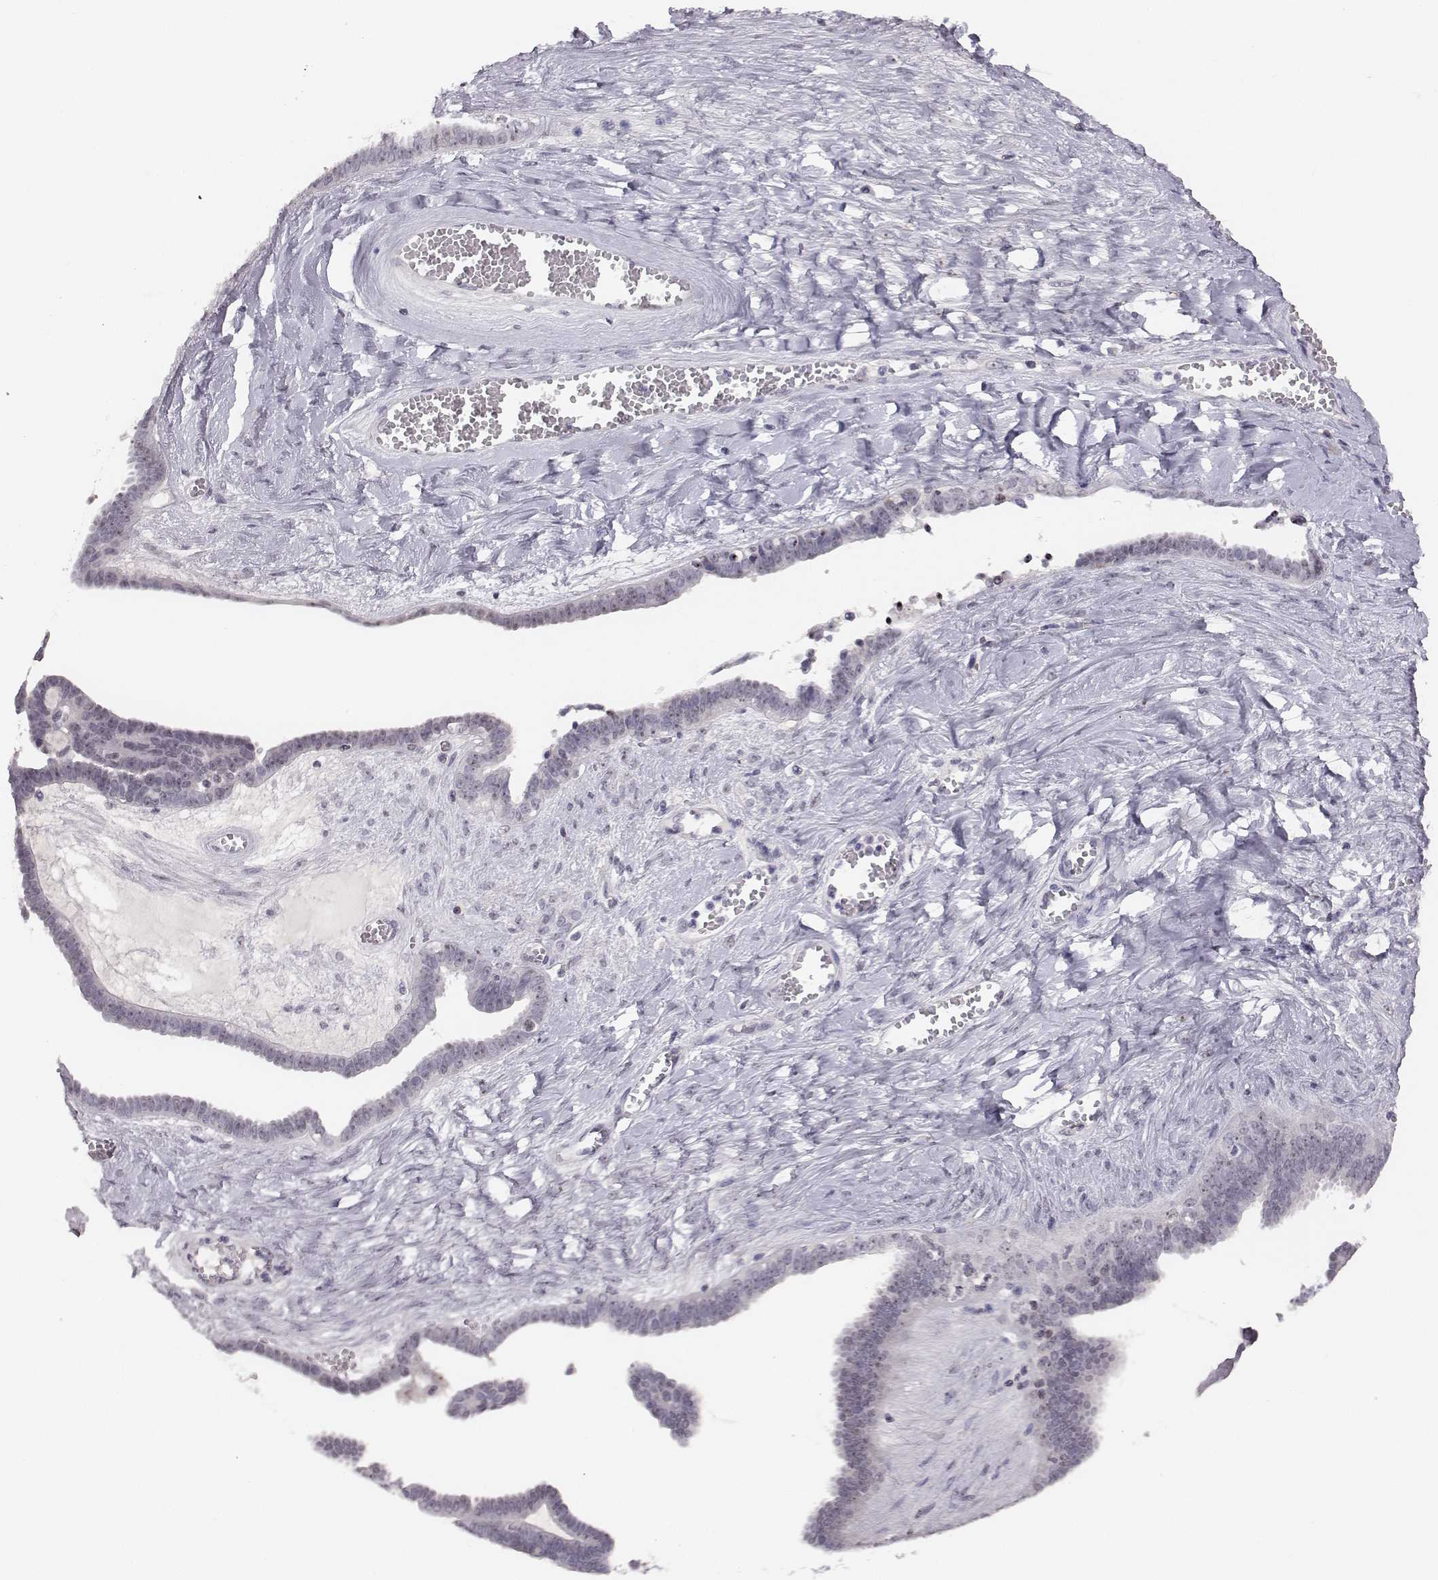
{"staining": {"intensity": "negative", "quantity": "none", "location": "none"}, "tissue": "ovarian cancer", "cell_type": "Tumor cells", "image_type": "cancer", "snomed": [{"axis": "morphology", "description": "Cystadenocarcinoma, serous, NOS"}, {"axis": "topography", "description": "Ovary"}], "caption": "An IHC image of ovarian cancer (serous cystadenocarcinoma) is shown. There is no staining in tumor cells of ovarian cancer (serous cystadenocarcinoma).", "gene": "NIFK", "patient": {"sex": "female", "age": 71}}